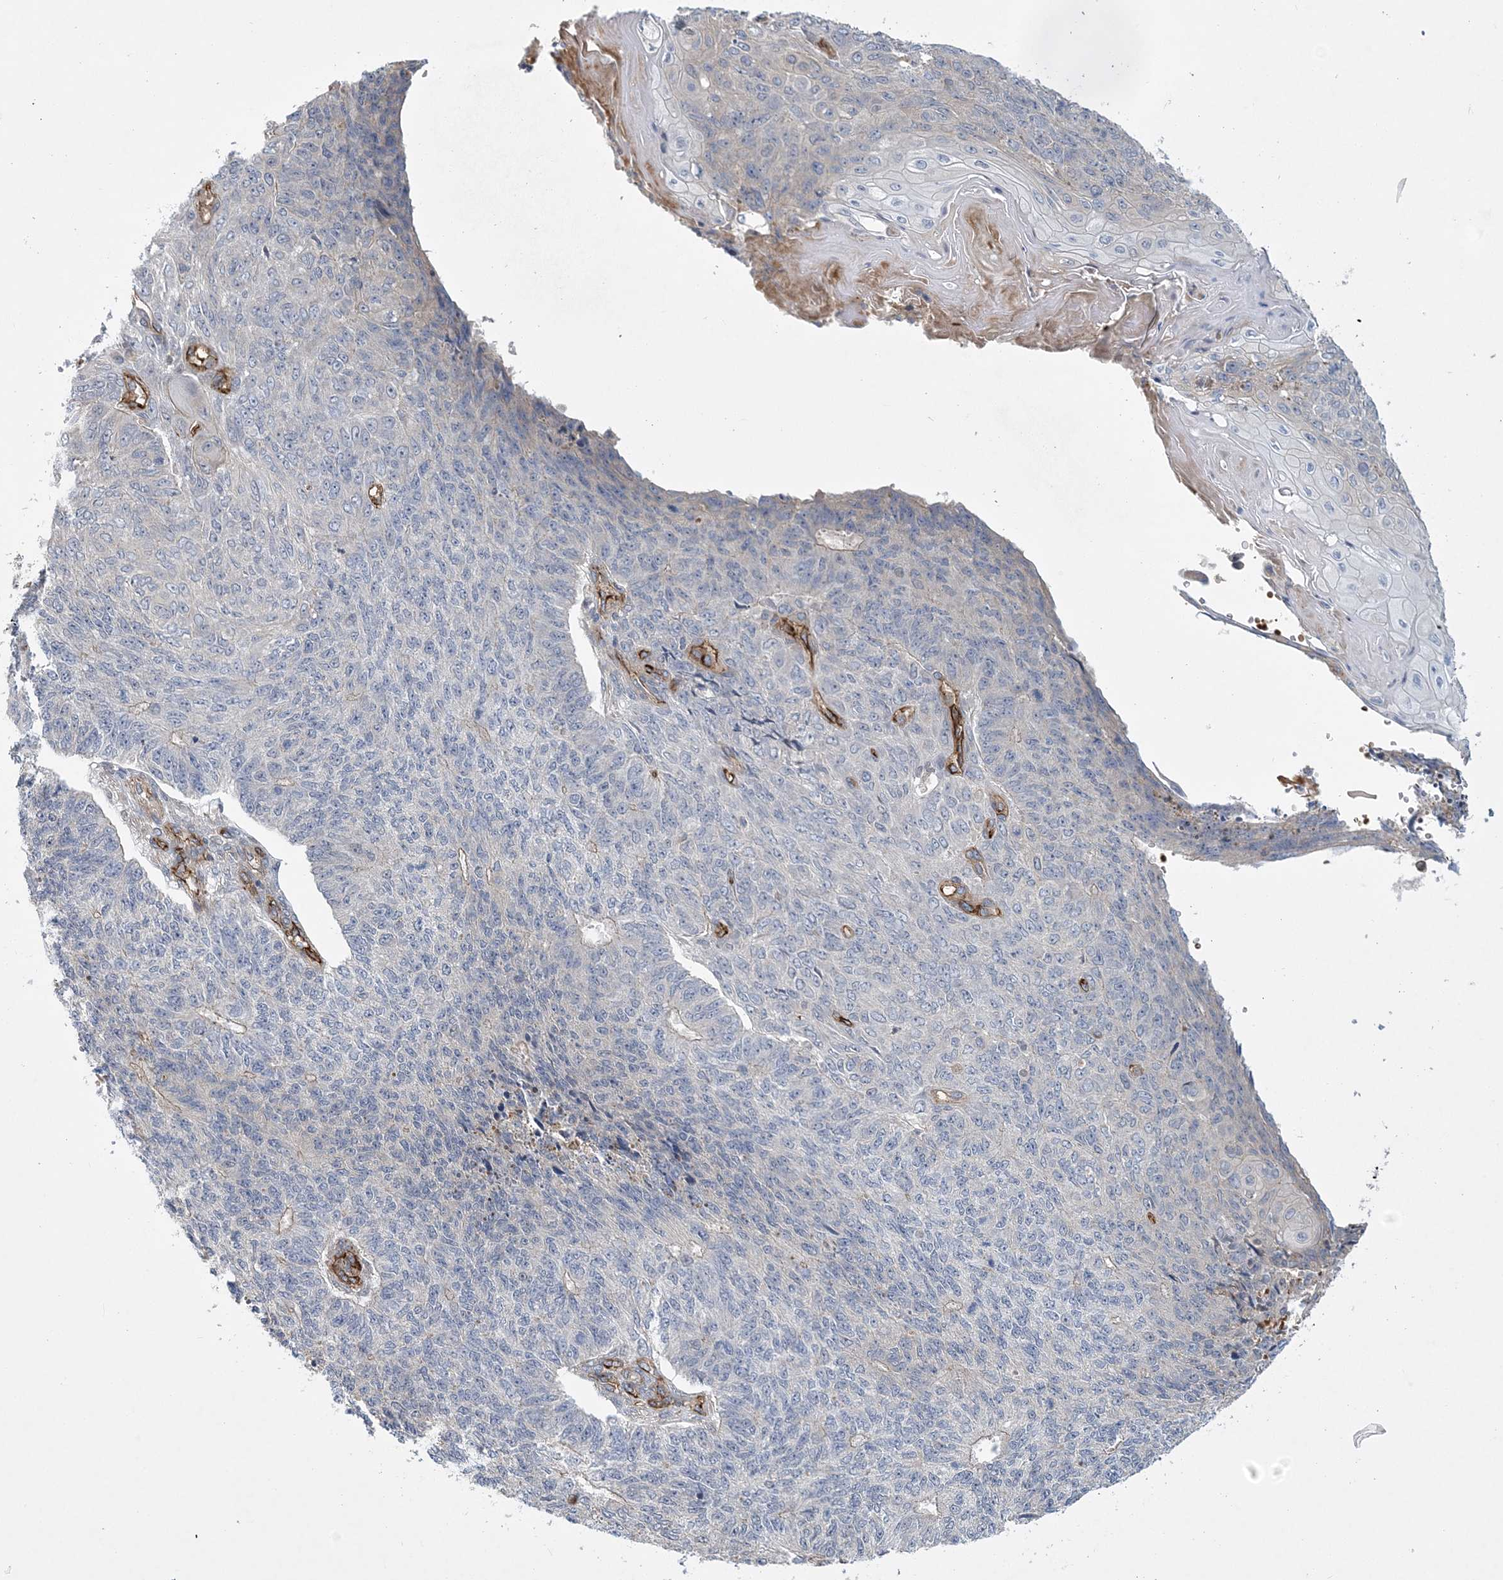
{"staining": {"intensity": "negative", "quantity": "none", "location": "none"}, "tissue": "endometrial cancer", "cell_type": "Tumor cells", "image_type": "cancer", "snomed": [{"axis": "morphology", "description": "Adenocarcinoma, NOS"}, {"axis": "topography", "description": "Endometrium"}], "caption": "IHC micrograph of endometrial cancer stained for a protein (brown), which demonstrates no staining in tumor cells.", "gene": "CALN1", "patient": {"sex": "female", "age": 32}}